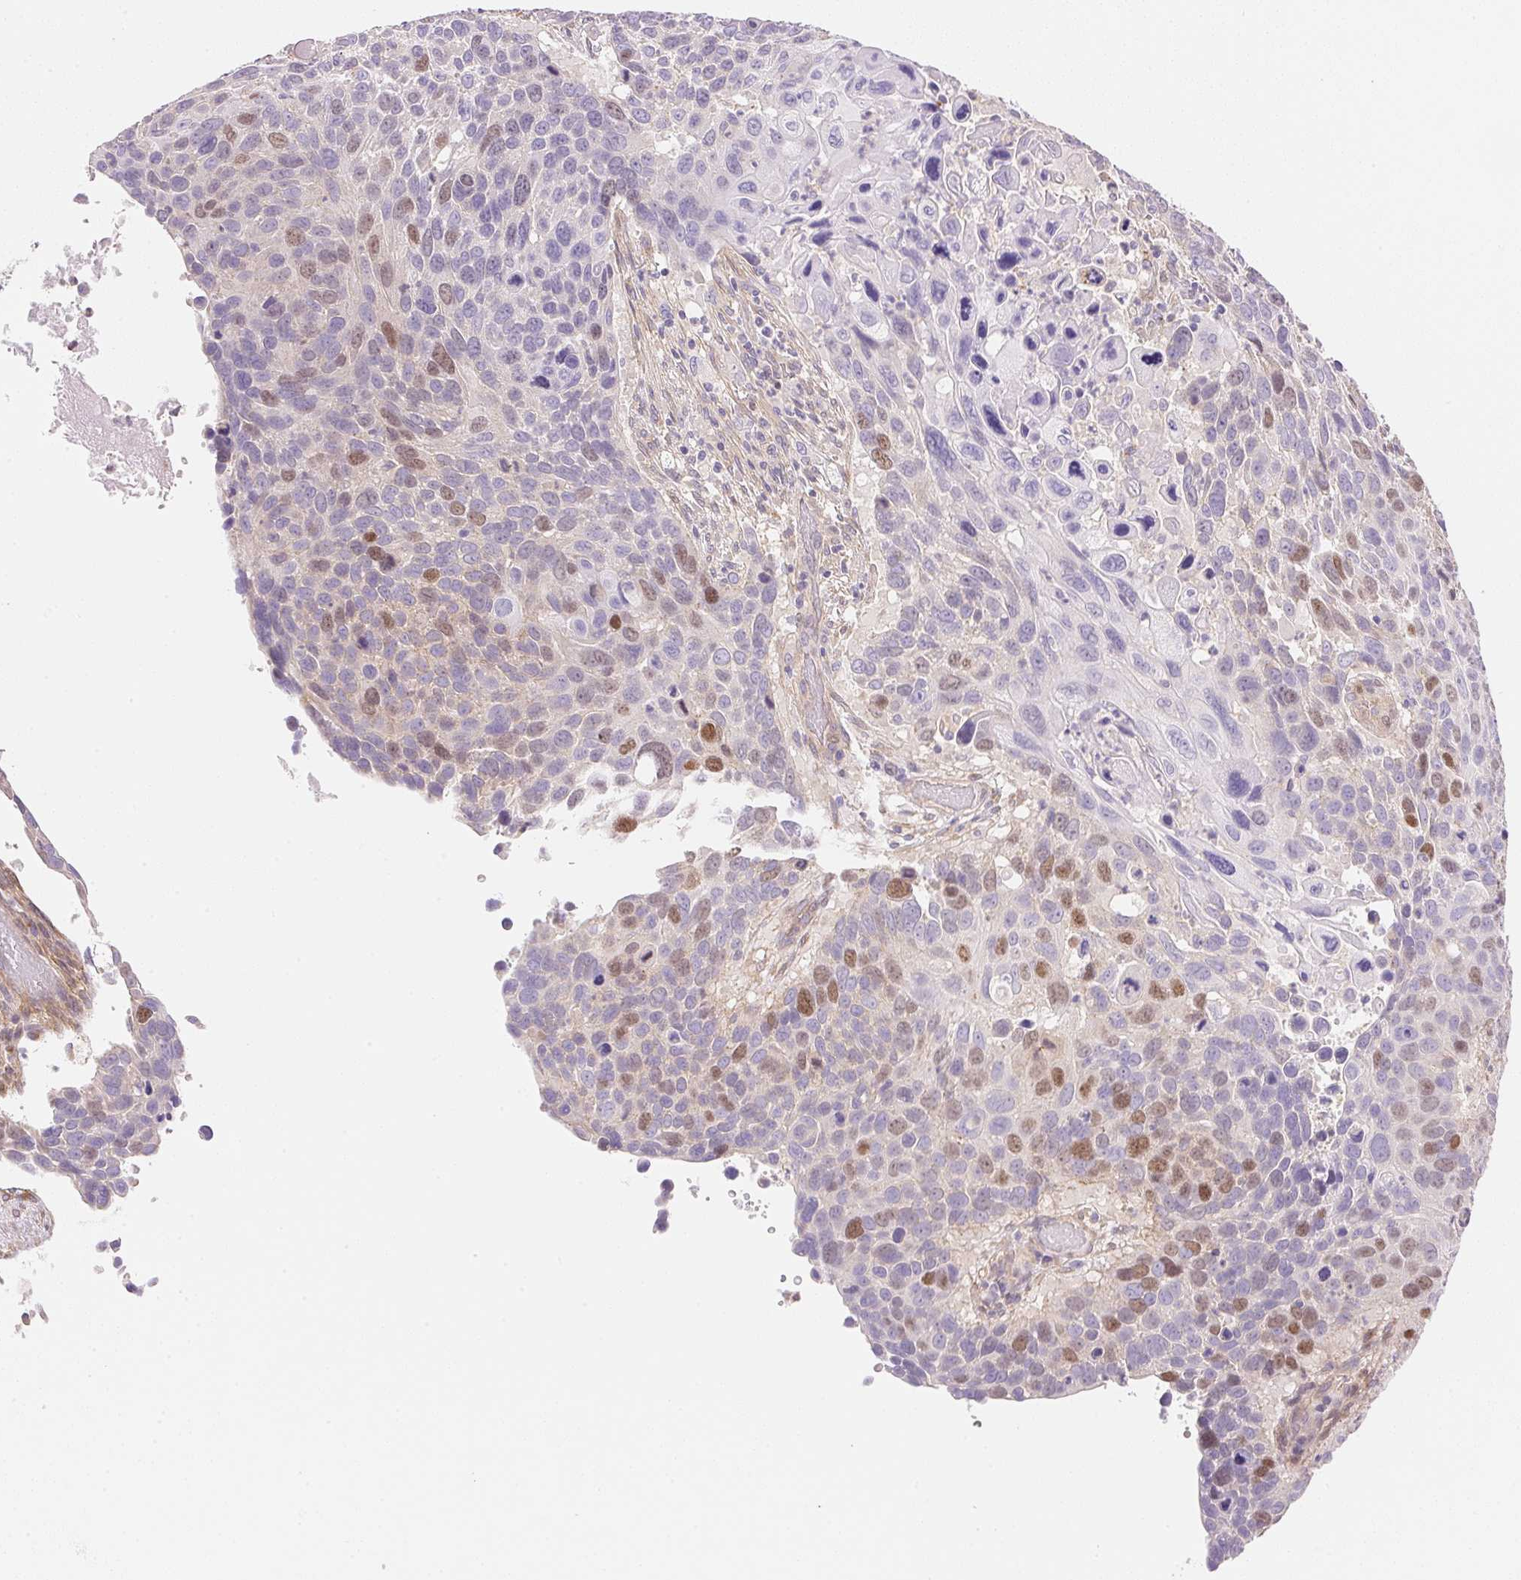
{"staining": {"intensity": "moderate", "quantity": "<25%", "location": "nuclear"}, "tissue": "lung cancer", "cell_type": "Tumor cells", "image_type": "cancer", "snomed": [{"axis": "morphology", "description": "Squamous cell carcinoma, NOS"}, {"axis": "topography", "description": "Lung"}], "caption": "IHC histopathology image of neoplastic tissue: human squamous cell carcinoma (lung) stained using immunohistochemistry displays low levels of moderate protein expression localized specifically in the nuclear of tumor cells, appearing as a nuclear brown color.", "gene": "SMTN", "patient": {"sex": "male", "age": 68}}